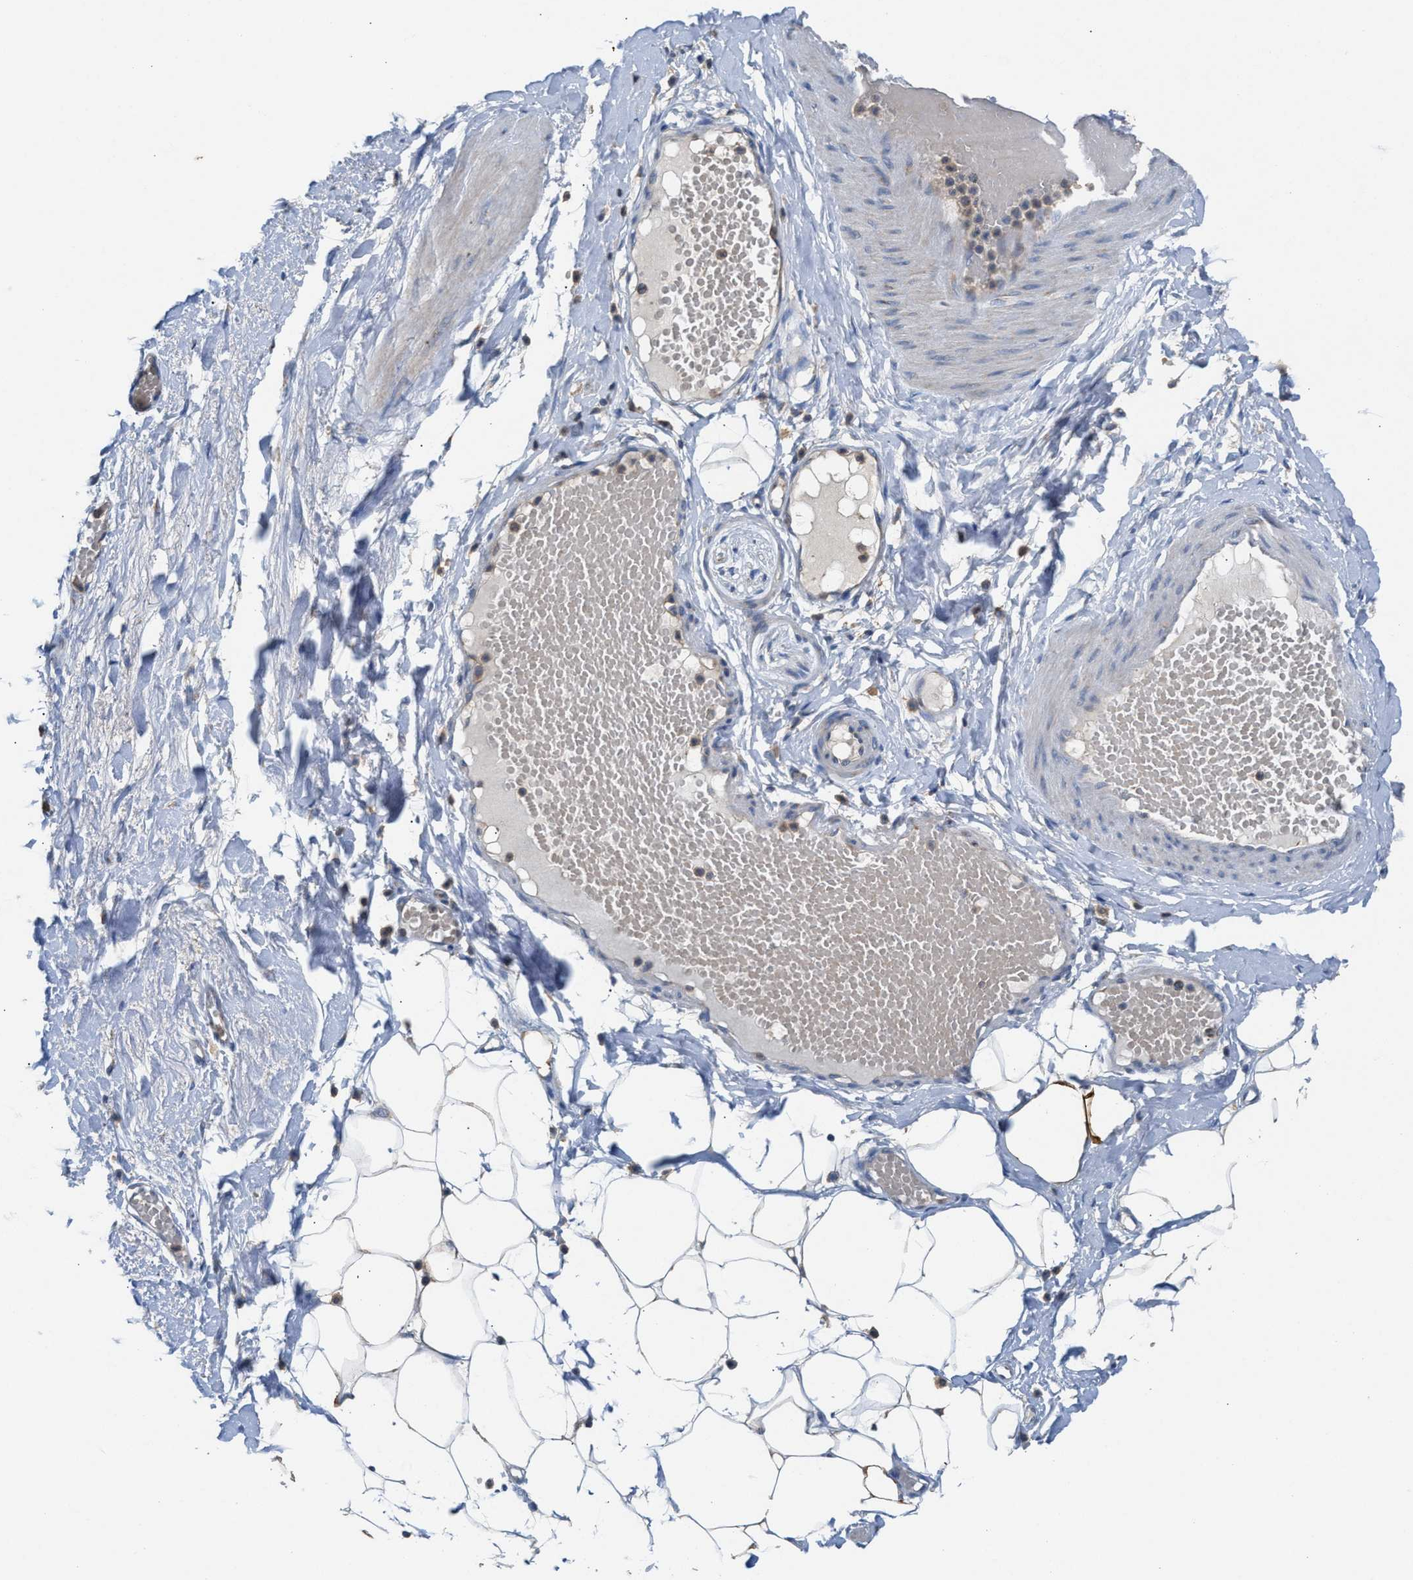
{"staining": {"intensity": "weak", "quantity": "25%-75%", "location": "cytoplasmic/membranous"}, "tissue": "adipose tissue", "cell_type": "Adipocytes", "image_type": "normal", "snomed": [{"axis": "morphology", "description": "Normal tissue, NOS"}, {"axis": "topography", "description": "Soft tissue"}], "caption": "A histopathology image showing weak cytoplasmic/membranous positivity in approximately 25%-75% of adipocytes in normal adipose tissue, as visualized by brown immunohistochemical staining.", "gene": "TPK1", "patient": {"sex": "male", "age": 72}}